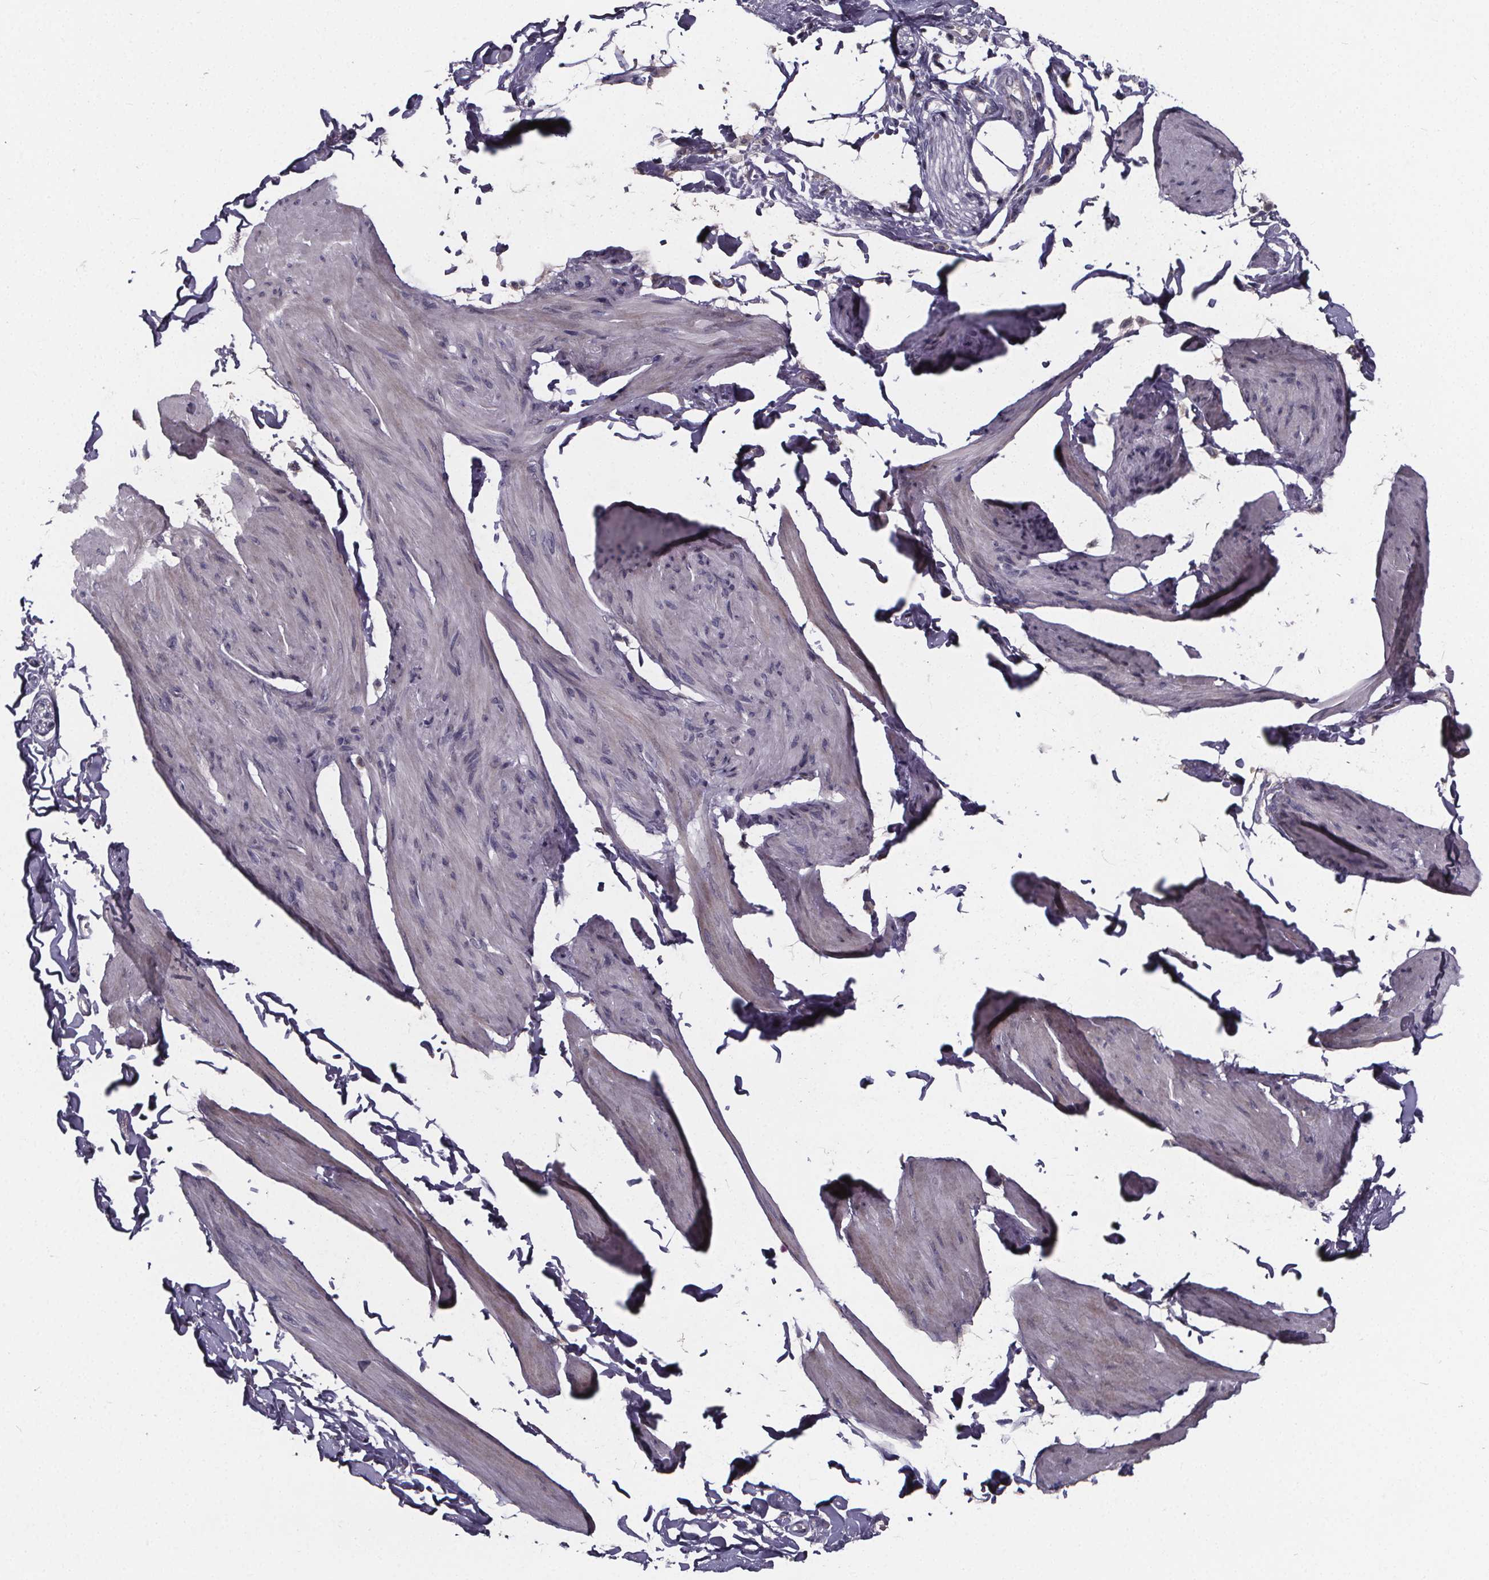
{"staining": {"intensity": "negative", "quantity": "none", "location": "none"}, "tissue": "smooth muscle", "cell_type": "Smooth muscle cells", "image_type": "normal", "snomed": [{"axis": "morphology", "description": "Normal tissue, NOS"}, {"axis": "topography", "description": "Adipose tissue"}, {"axis": "topography", "description": "Smooth muscle"}, {"axis": "topography", "description": "Peripheral nerve tissue"}], "caption": "Immunohistochemistry (IHC) image of normal smooth muscle stained for a protein (brown), which shows no expression in smooth muscle cells.", "gene": "AGT", "patient": {"sex": "male", "age": 83}}